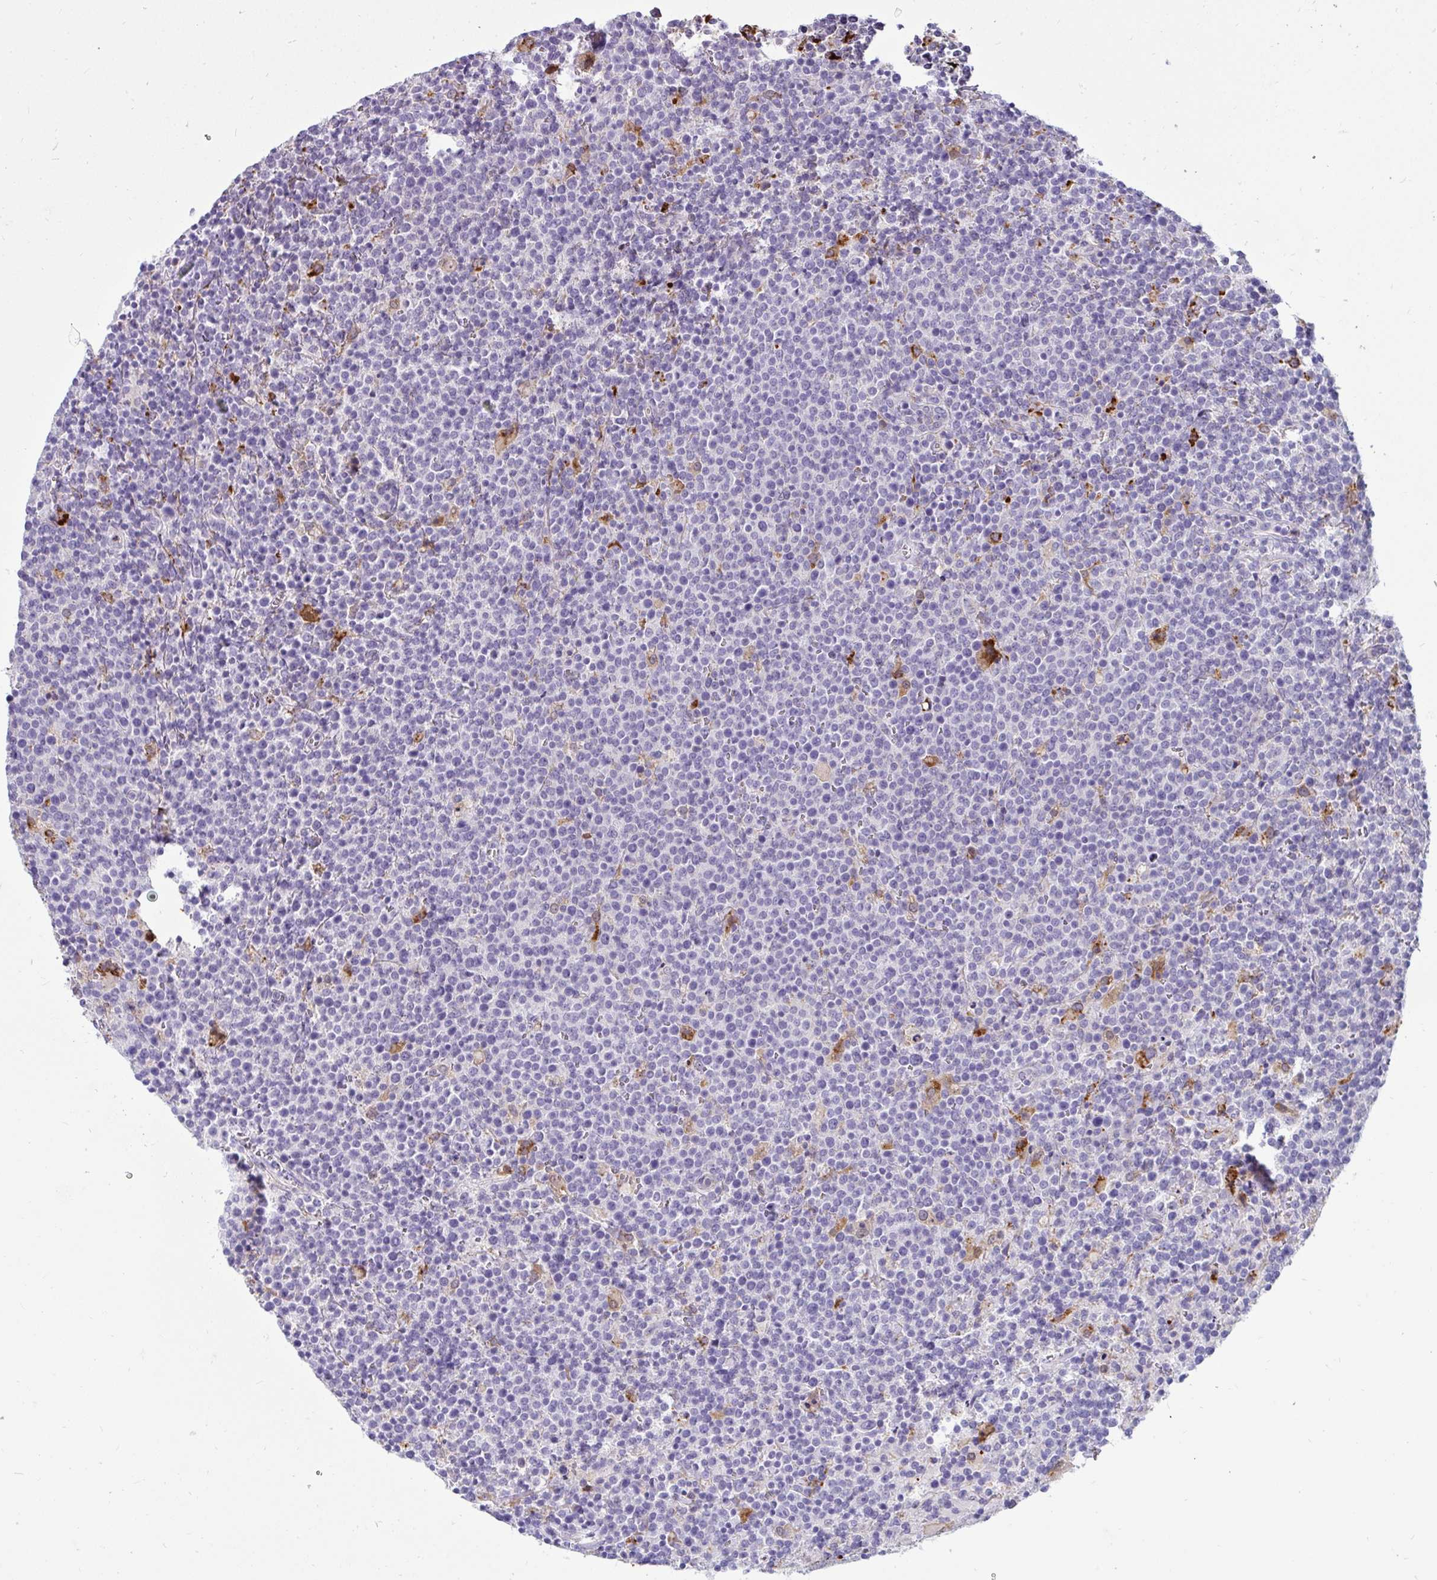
{"staining": {"intensity": "negative", "quantity": "none", "location": "none"}, "tissue": "lymphoma", "cell_type": "Tumor cells", "image_type": "cancer", "snomed": [{"axis": "morphology", "description": "Malignant lymphoma, non-Hodgkin's type, High grade"}, {"axis": "topography", "description": "Lymph node"}], "caption": "Micrograph shows no protein positivity in tumor cells of malignant lymphoma, non-Hodgkin's type (high-grade) tissue.", "gene": "CTSZ", "patient": {"sex": "male", "age": 61}}